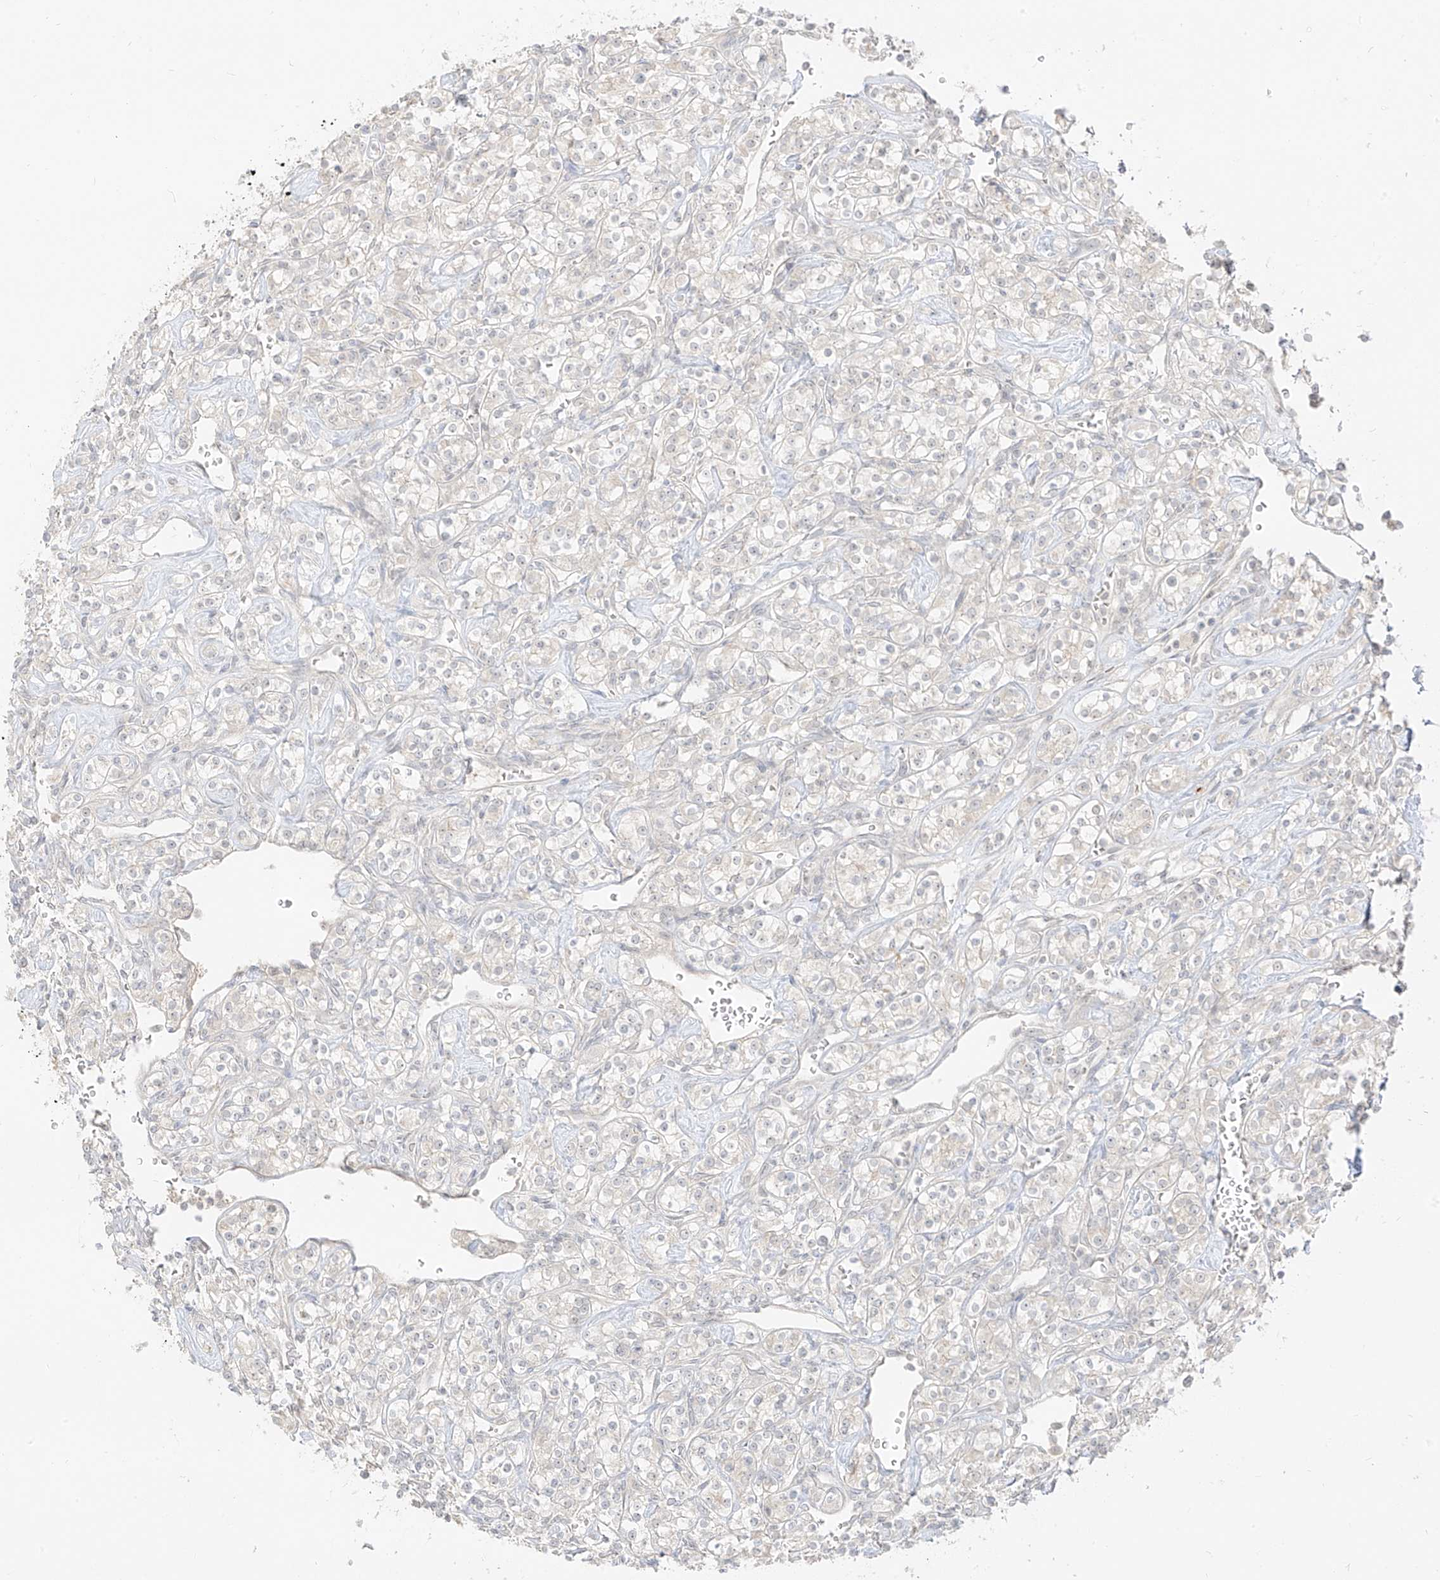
{"staining": {"intensity": "negative", "quantity": "none", "location": "none"}, "tissue": "renal cancer", "cell_type": "Tumor cells", "image_type": "cancer", "snomed": [{"axis": "morphology", "description": "Adenocarcinoma, NOS"}, {"axis": "topography", "description": "Kidney"}], "caption": "High power microscopy micrograph of an immunohistochemistry (IHC) histopathology image of renal adenocarcinoma, revealing no significant expression in tumor cells.", "gene": "LIPT1", "patient": {"sex": "male", "age": 77}}